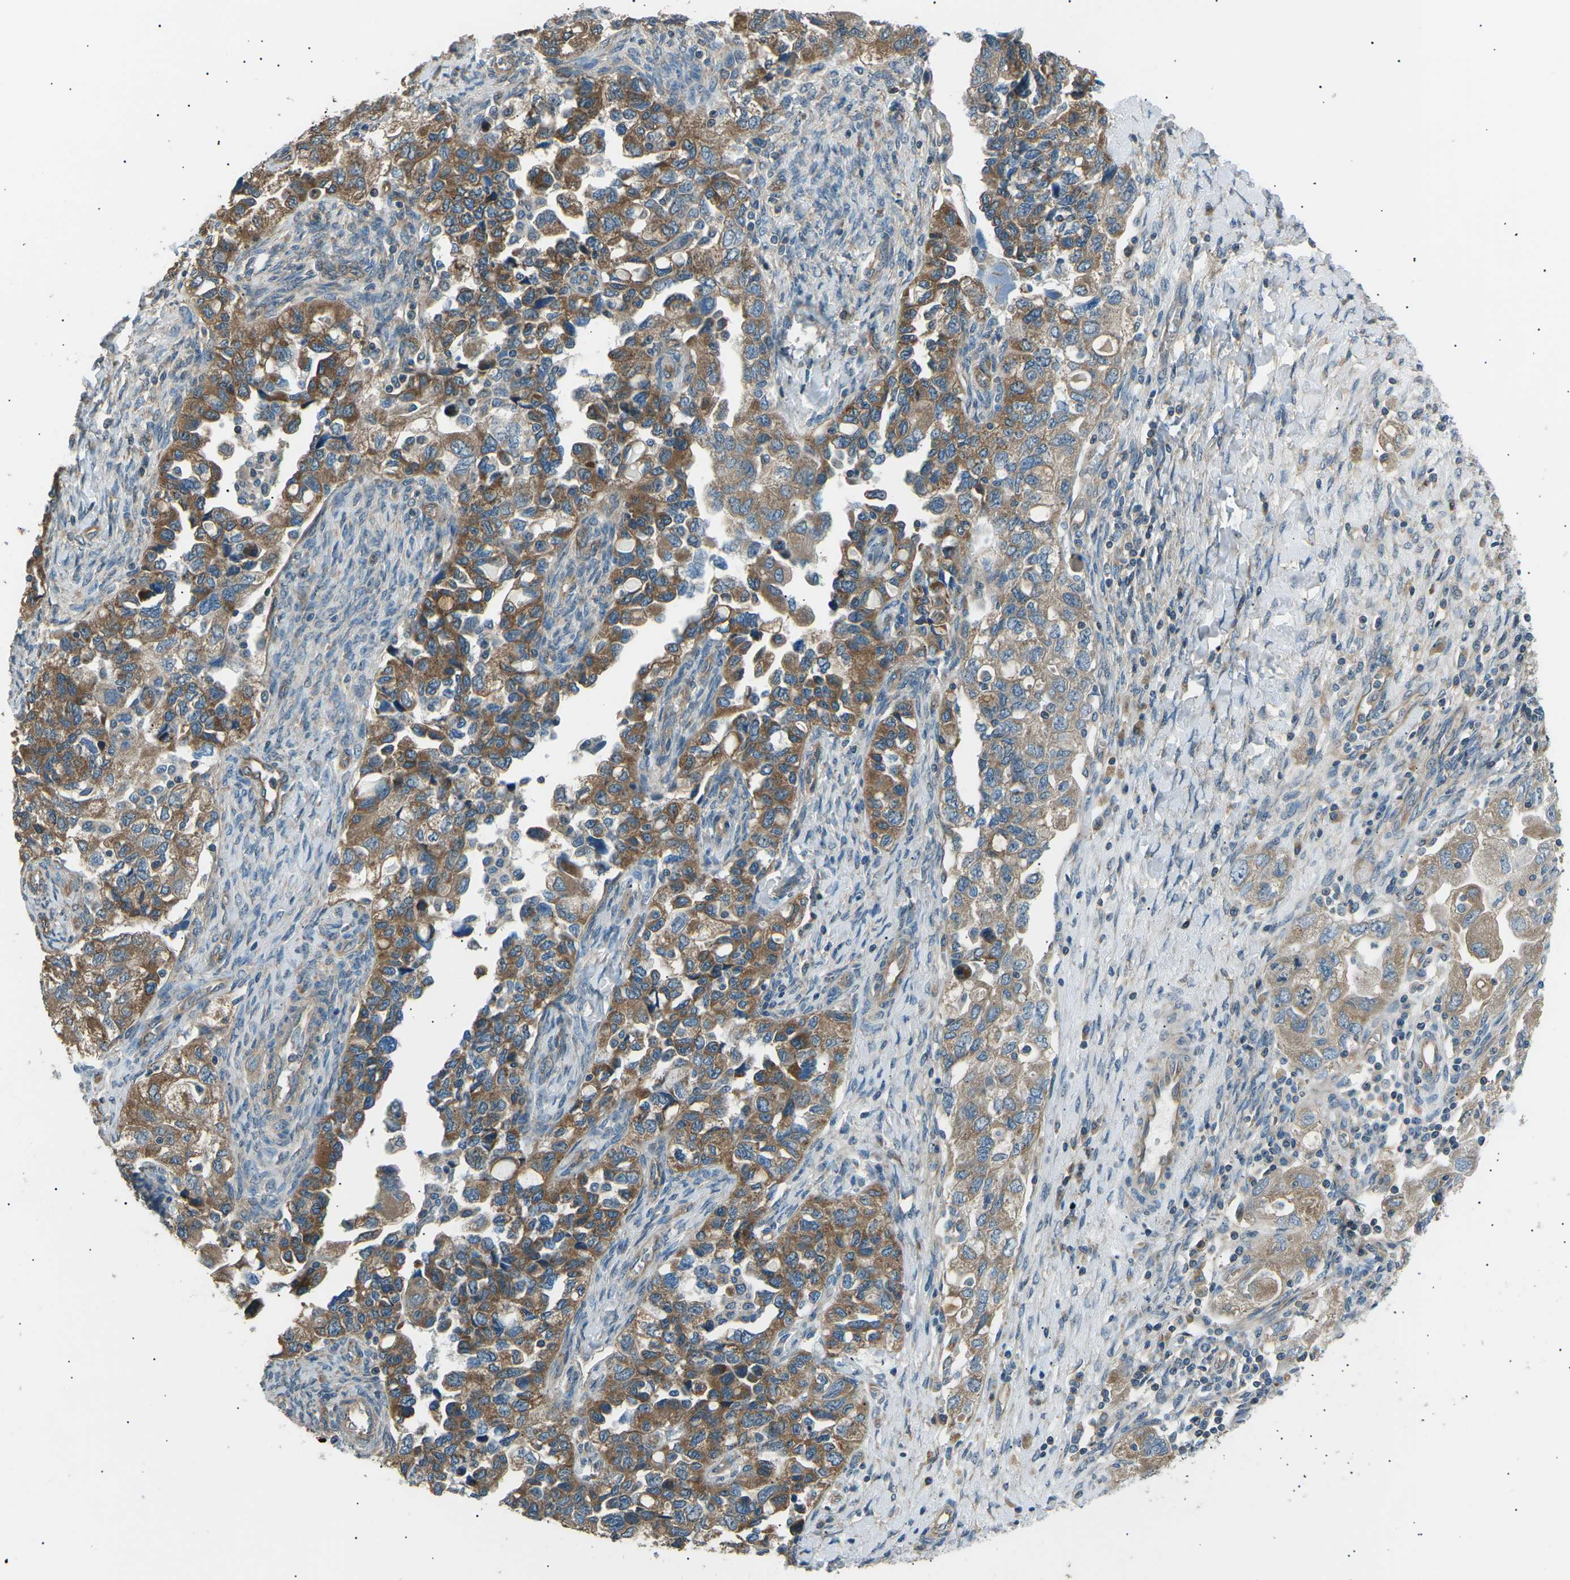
{"staining": {"intensity": "moderate", "quantity": ">75%", "location": "cytoplasmic/membranous"}, "tissue": "ovarian cancer", "cell_type": "Tumor cells", "image_type": "cancer", "snomed": [{"axis": "morphology", "description": "Carcinoma, NOS"}, {"axis": "morphology", "description": "Cystadenocarcinoma, serous, NOS"}, {"axis": "topography", "description": "Ovary"}], "caption": "Ovarian cancer stained for a protein (brown) demonstrates moderate cytoplasmic/membranous positive staining in approximately >75% of tumor cells.", "gene": "SLK", "patient": {"sex": "female", "age": 69}}